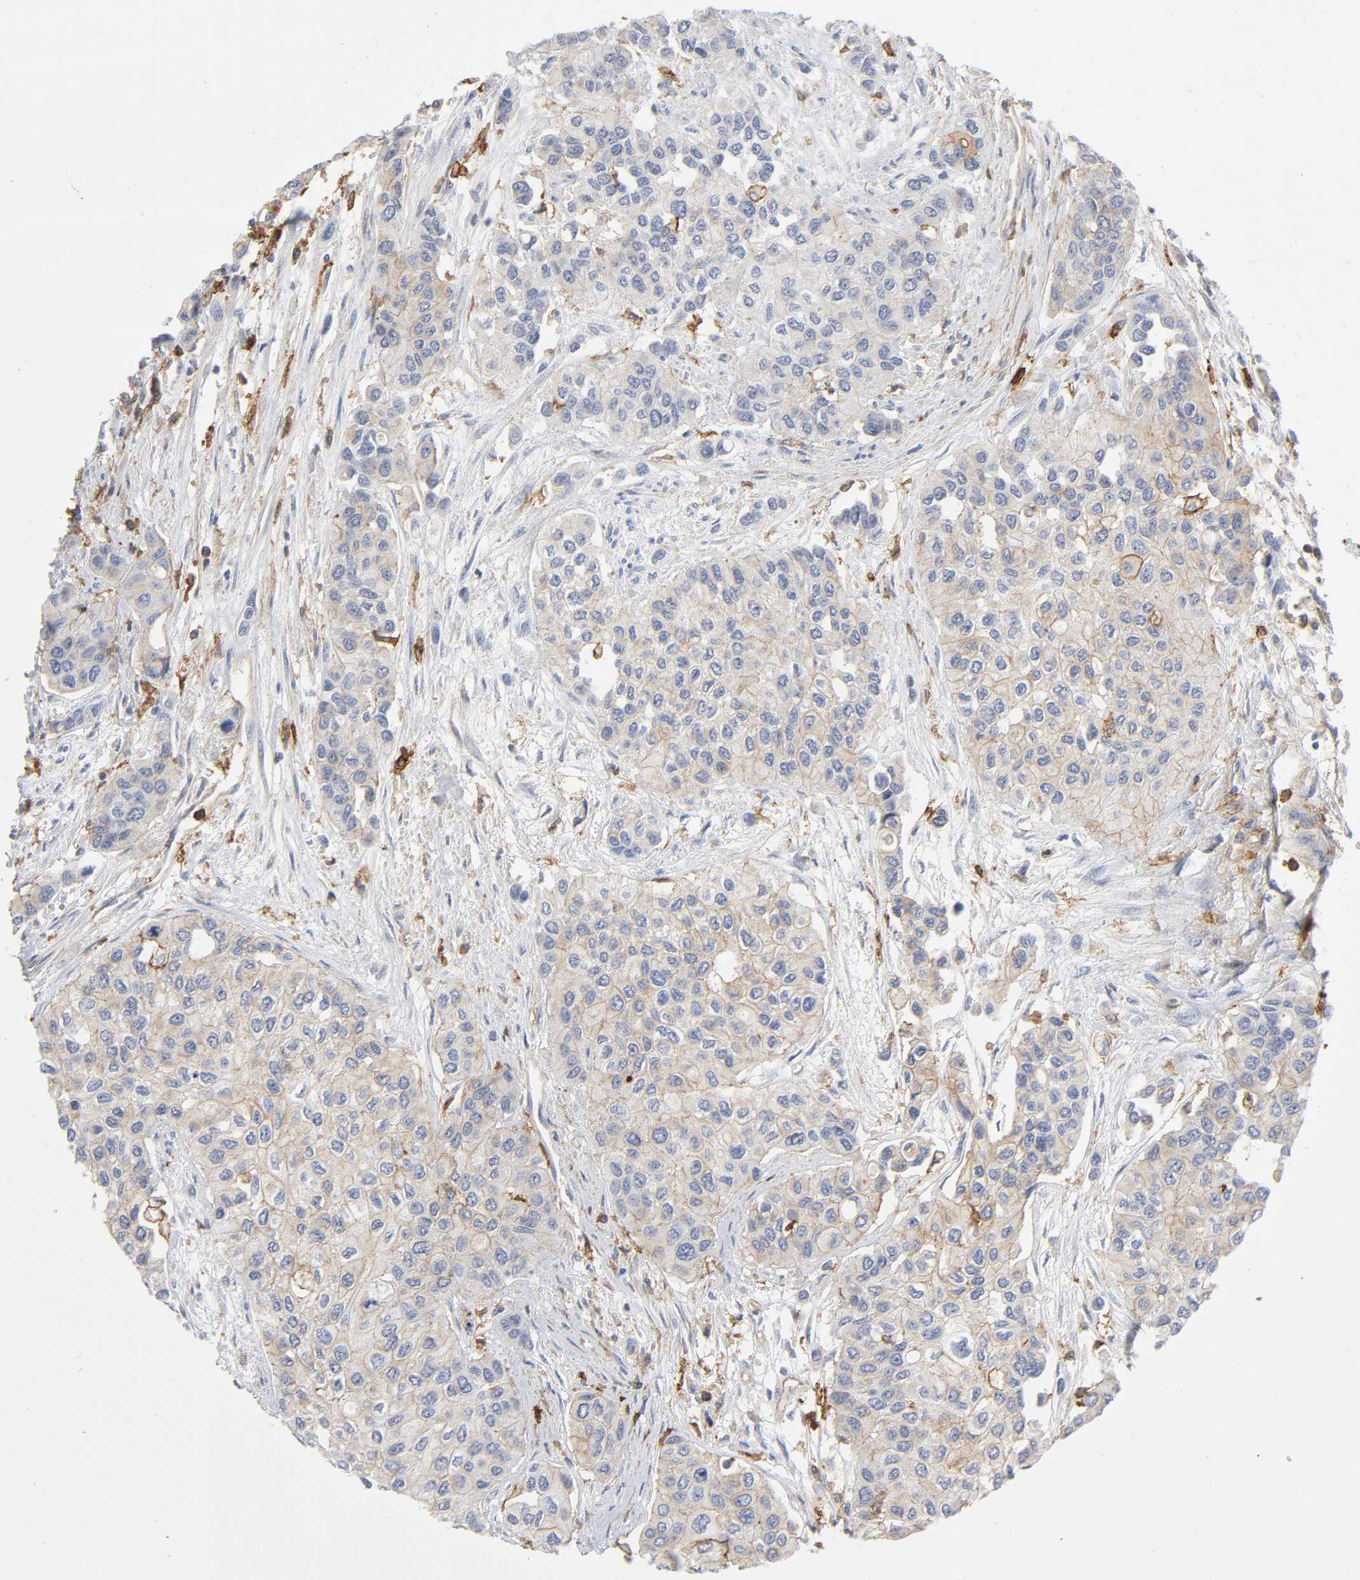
{"staining": {"intensity": "weak", "quantity": "<25%", "location": "cytoplasmic/membranous"}, "tissue": "urothelial cancer", "cell_type": "Tumor cells", "image_type": "cancer", "snomed": [{"axis": "morphology", "description": "Urothelial carcinoma, High grade"}, {"axis": "topography", "description": "Urinary bladder"}], "caption": "Photomicrograph shows no protein expression in tumor cells of urothelial cancer tissue.", "gene": "LYN", "patient": {"sex": "female", "age": 56}}